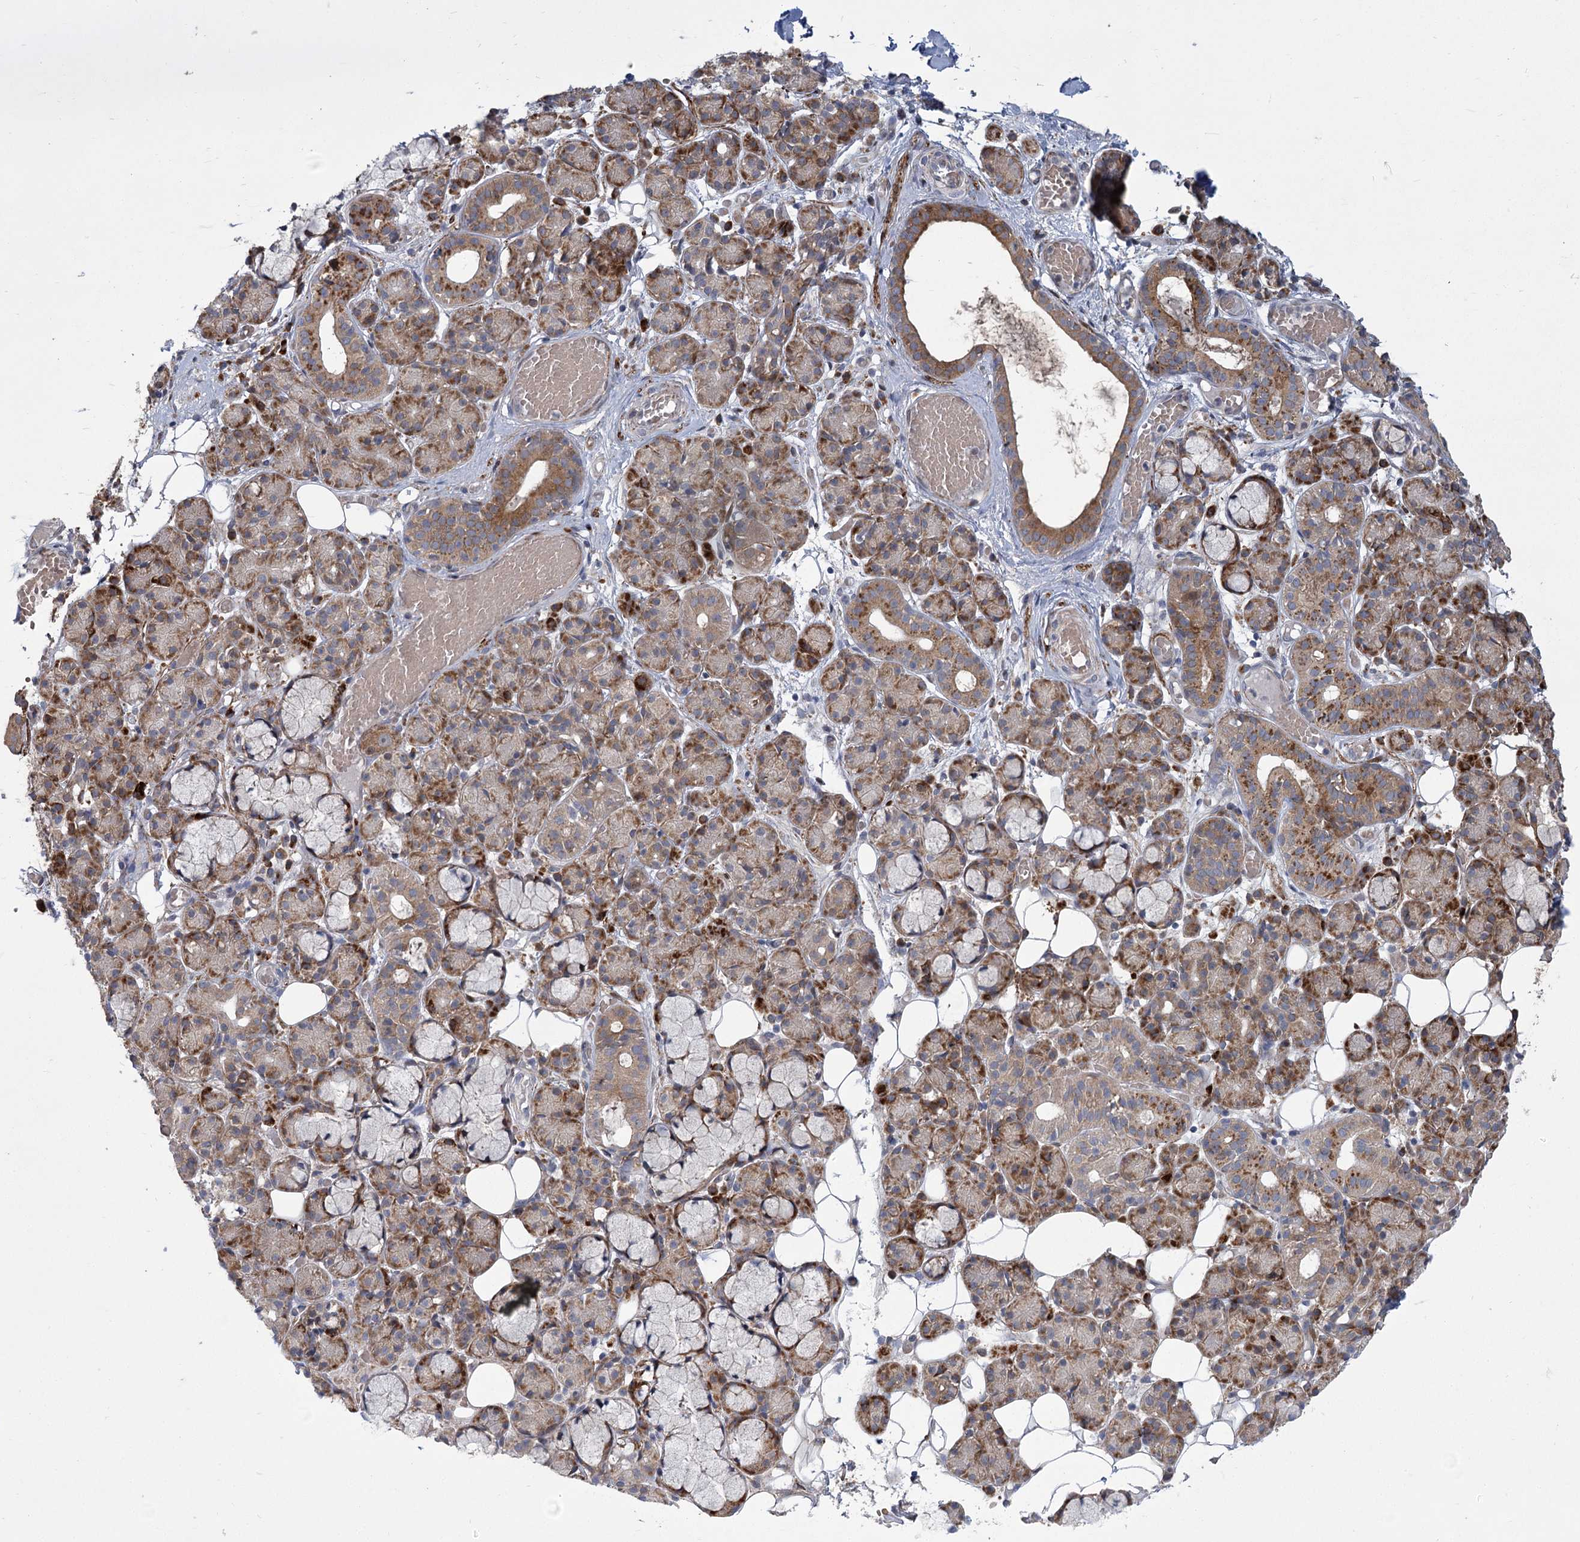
{"staining": {"intensity": "moderate", "quantity": ">75%", "location": "cytoplasmic/membranous"}, "tissue": "salivary gland", "cell_type": "Glandular cells", "image_type": "normal", "snomed": [{"axis": "morphology", "description": "Normal tissue, NOS"}, {"axis": "topography", "description": "Salivary gland"}], "caption": "Brown immunohistochemical staining in unremarkable human salivary gland shows moderate cytoplasmic/membranous expression in about >75% of glandular cells. (brown staining indicates protein expression, while blue staining denotes nuclei).", "gene": "GCNT4", "patient": {"sex": "male", "age": 63}}